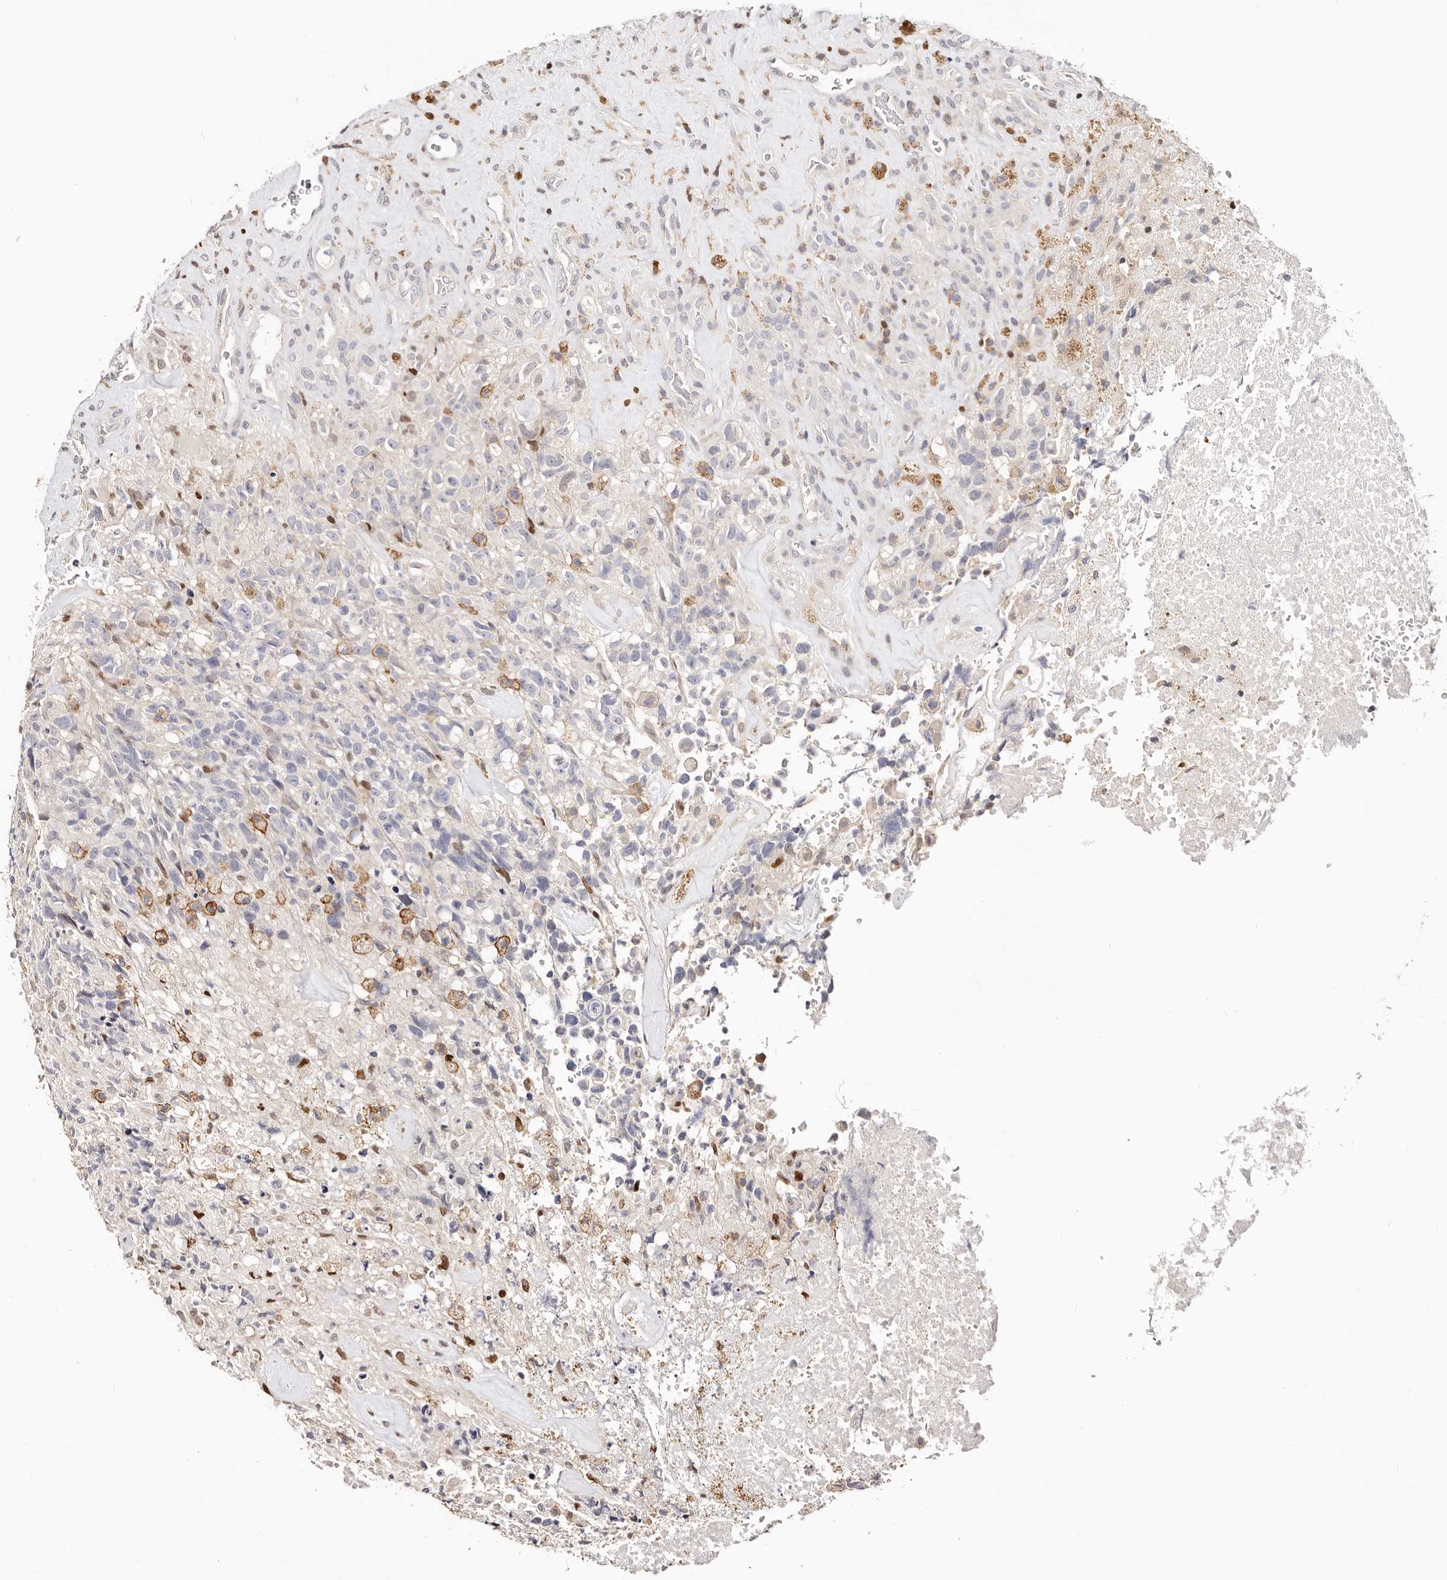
{"staining": {"intensity": "negative", "quantity": "none", "location": "none"}, "tissue": "glioma", "cell_type": "Tumor cells", "image_type": "cancer", "snomed": [{"axis": "morphology", "description": "Glioma, malignant, High grade"}, {"axis": "topography", "description": "Brain"}], "caption": "Malignant high-grade glioma was stained to show a protein in brown. There is no significant staining in tumor cells.", "gene": "IQGAP3", "patient": {"sex": "male", "age": 69}}